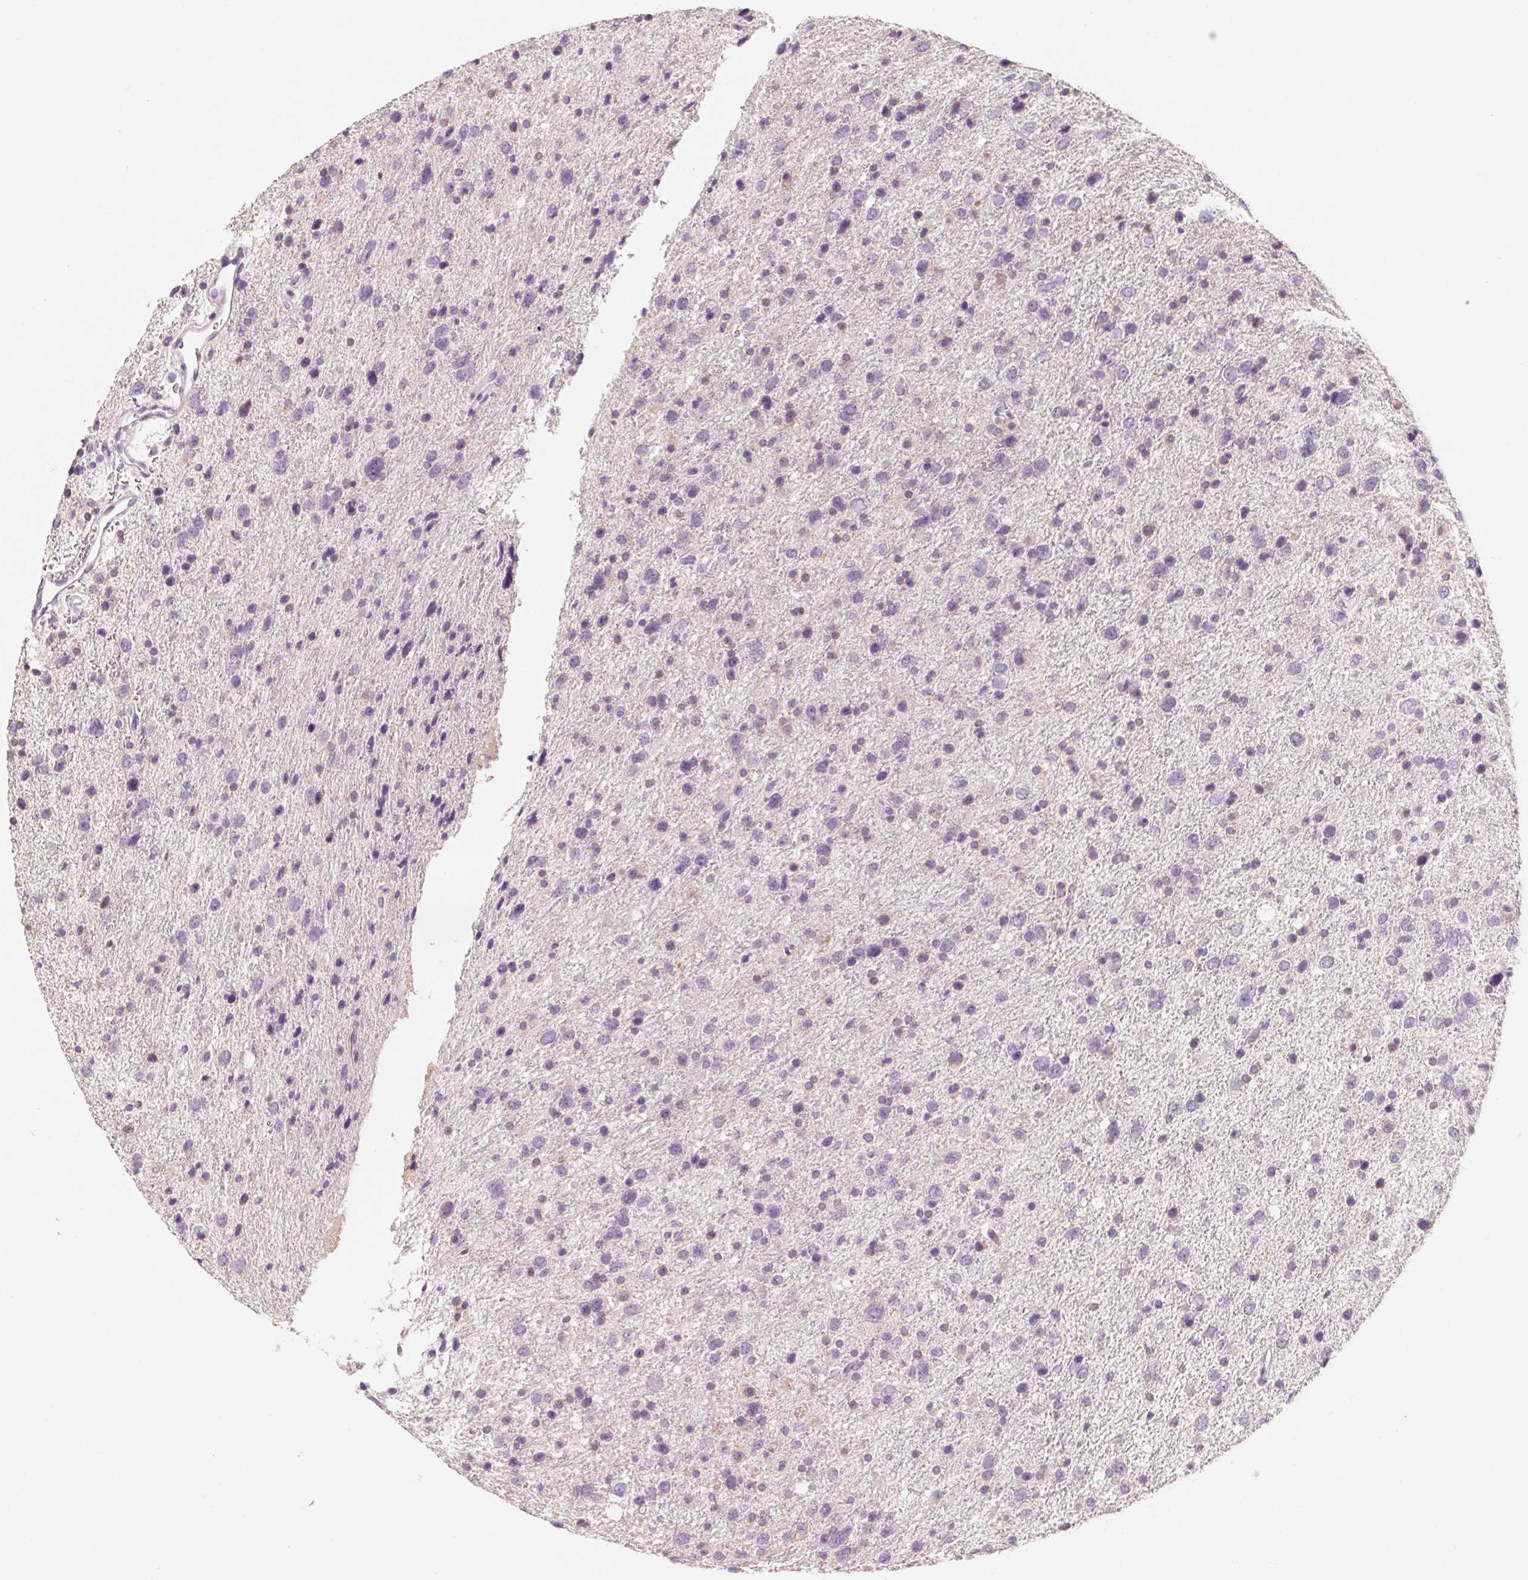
{"staining": {"intensity": "negative", "quantity": "none", "location": "none"}, "tissue": "glioma", "cell_type": "Tumor cells", "image_type": "cancer", "snomed": [{"axis": "morphology", "description": "Glioma, malignant, Low grade"}, {"axis": "topography", "description": "Brain"}], "caption": "Protein analysis of glioma reveals no significant positivity in tumor cells.", "gene": "POU1F1", "patient": {"sex": "female", "age": 55}}